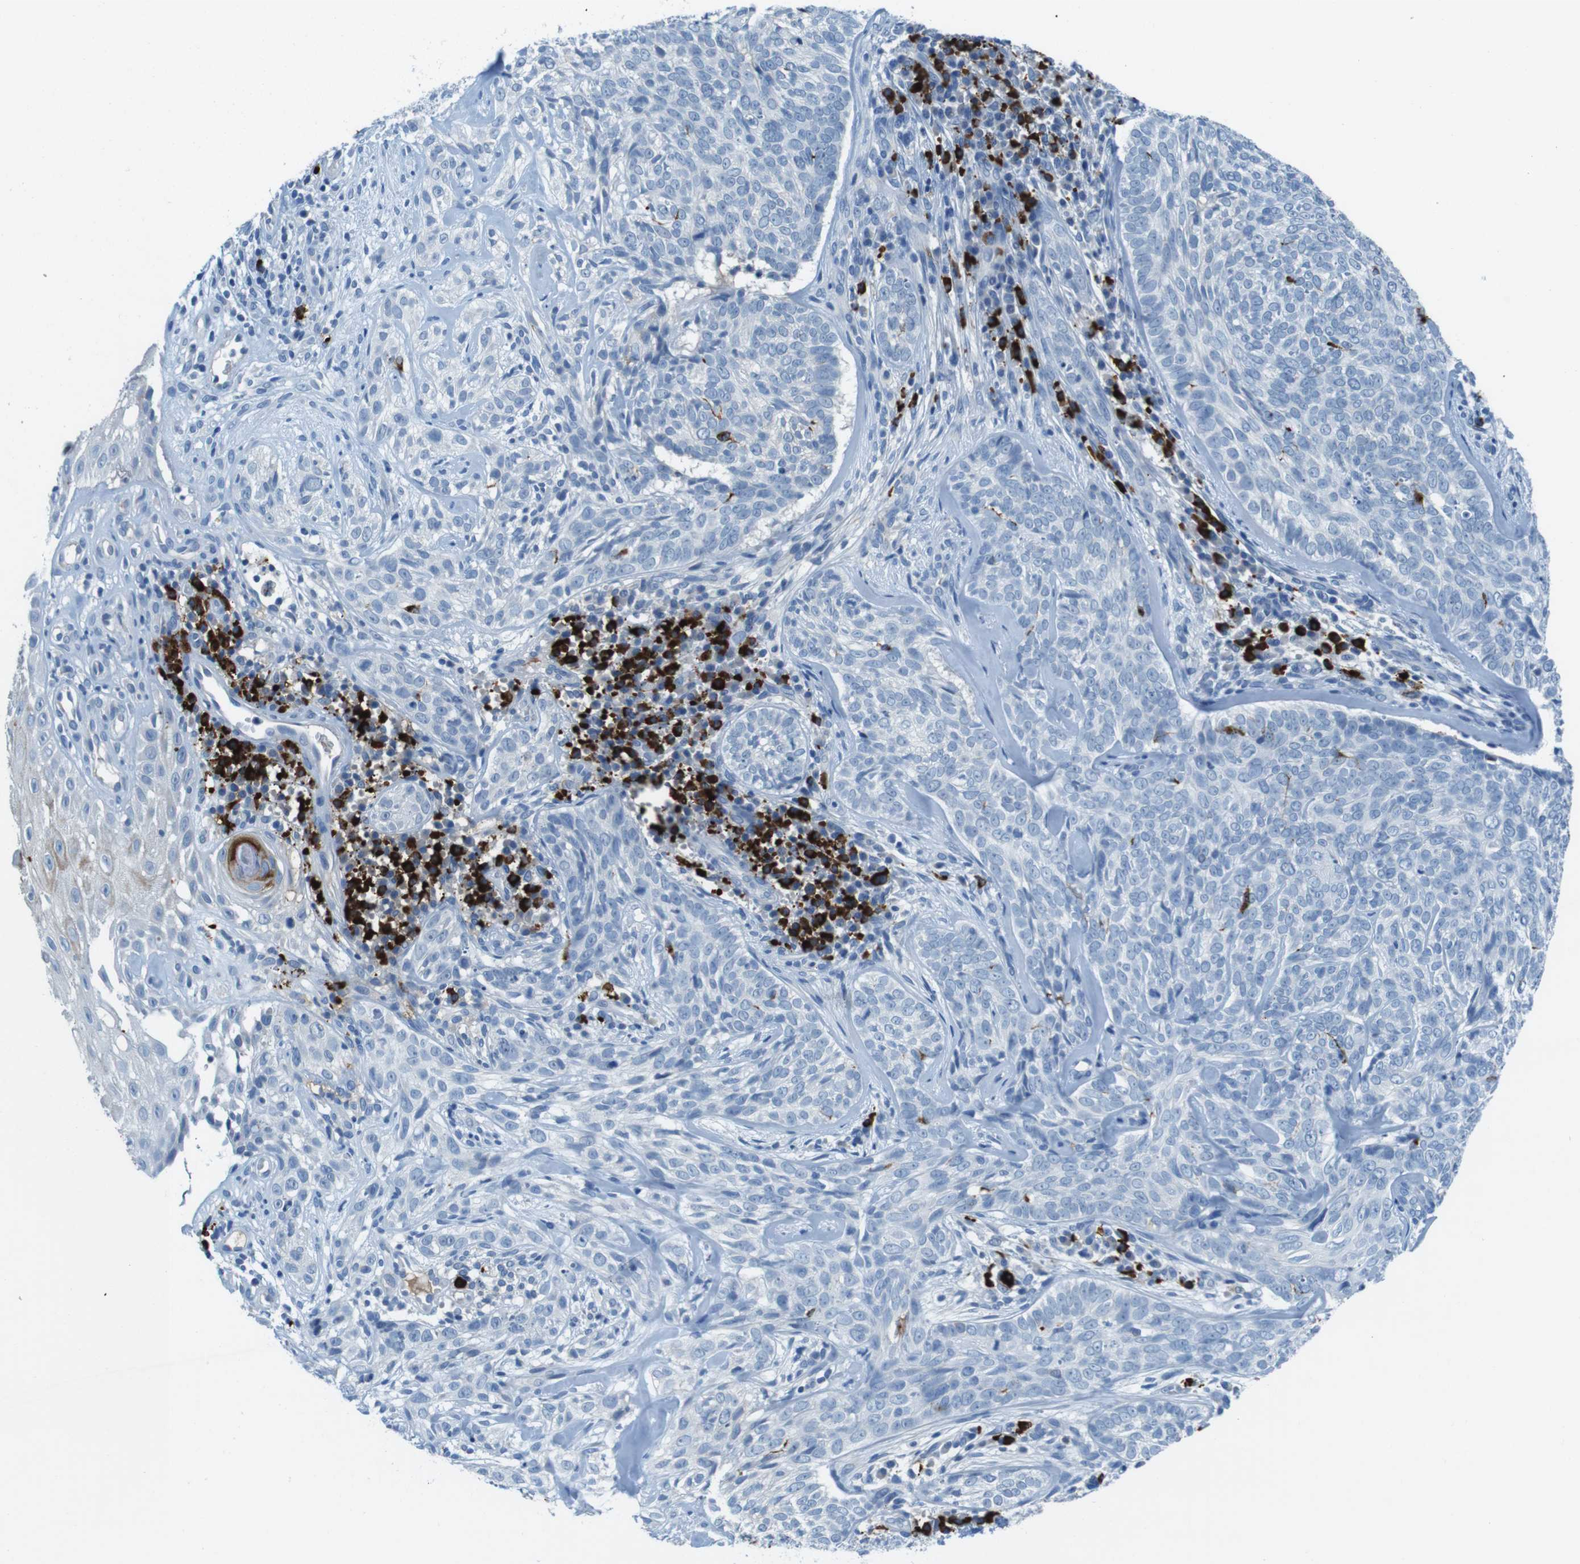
{"staining": {"intensity": "negative", "quantity": "none", "location": "none"}, "tissue": "skin cancer", "cell_type": "Tumor cells", "image_type": "cancer", "snomed": [{"axis": "morphology", "description": "Basal cell carcinoma"}, {"axis": "topography", "description": "Skin"}], "caption": "An immunohistochemistry histopathology image of skin basal cell carcinoma is shown. There is no staining in tumor cells of skin basal cell carcinoma.", "gene": "SLC35A3", "patient": {"sex": "male", "age": 72}}